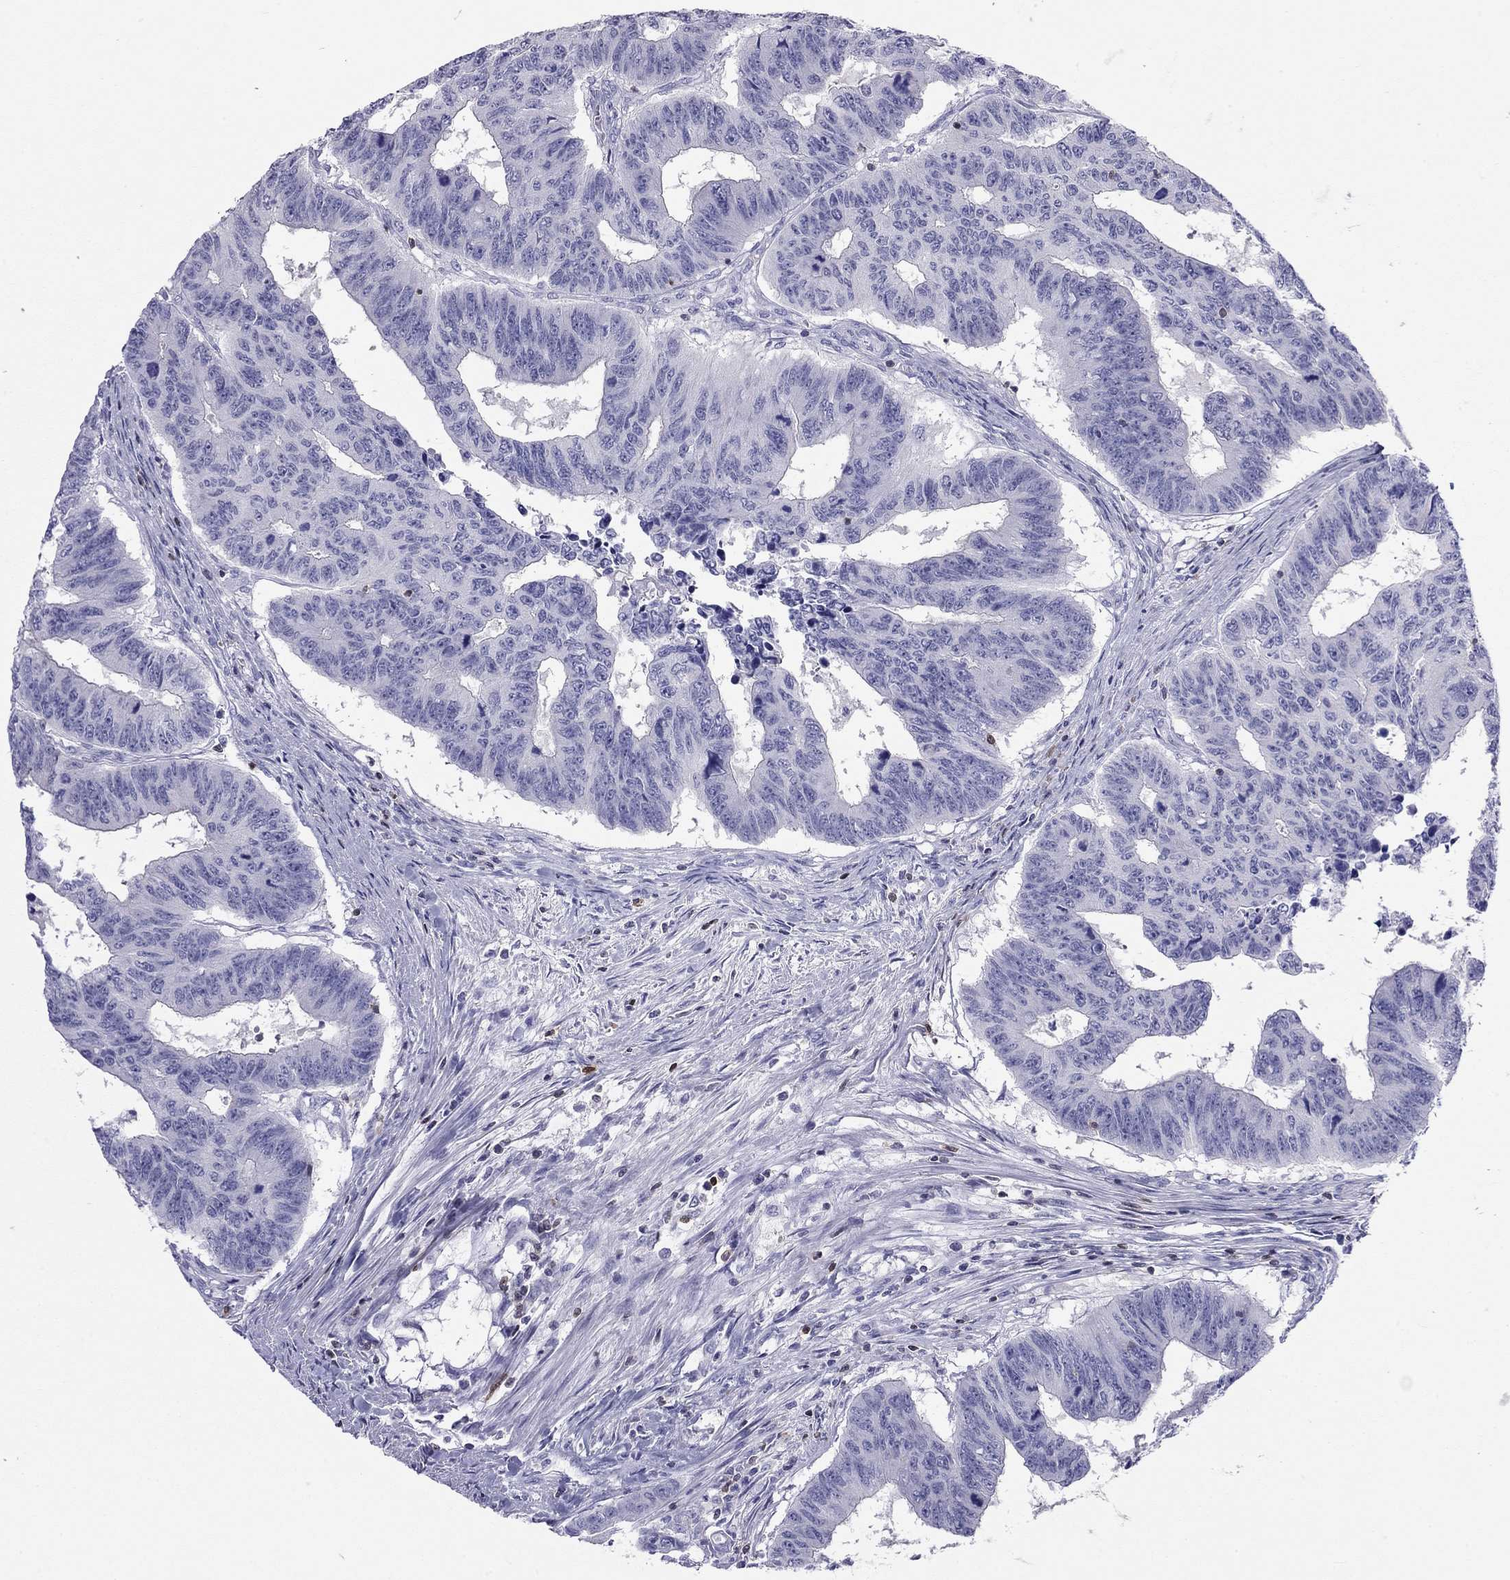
{"staining": {"intensity": "negative", "quantity": "none", "location": "none"}, "tissue": "colorectal cancer", "cell_type": "Tumor cells", "image_type": "cancer", "snomed": [{"axis": "morphology", "description": "Adenocarcinoma, NOS"}, {"axis": "topography", "description": "Rectum"}], "caption": "Tumor cells are negative for brown protein staining in adenocarcinoma (colorectal).", "gene": "SH2D2A", "patient": {"sex": "female", "age": 85}}